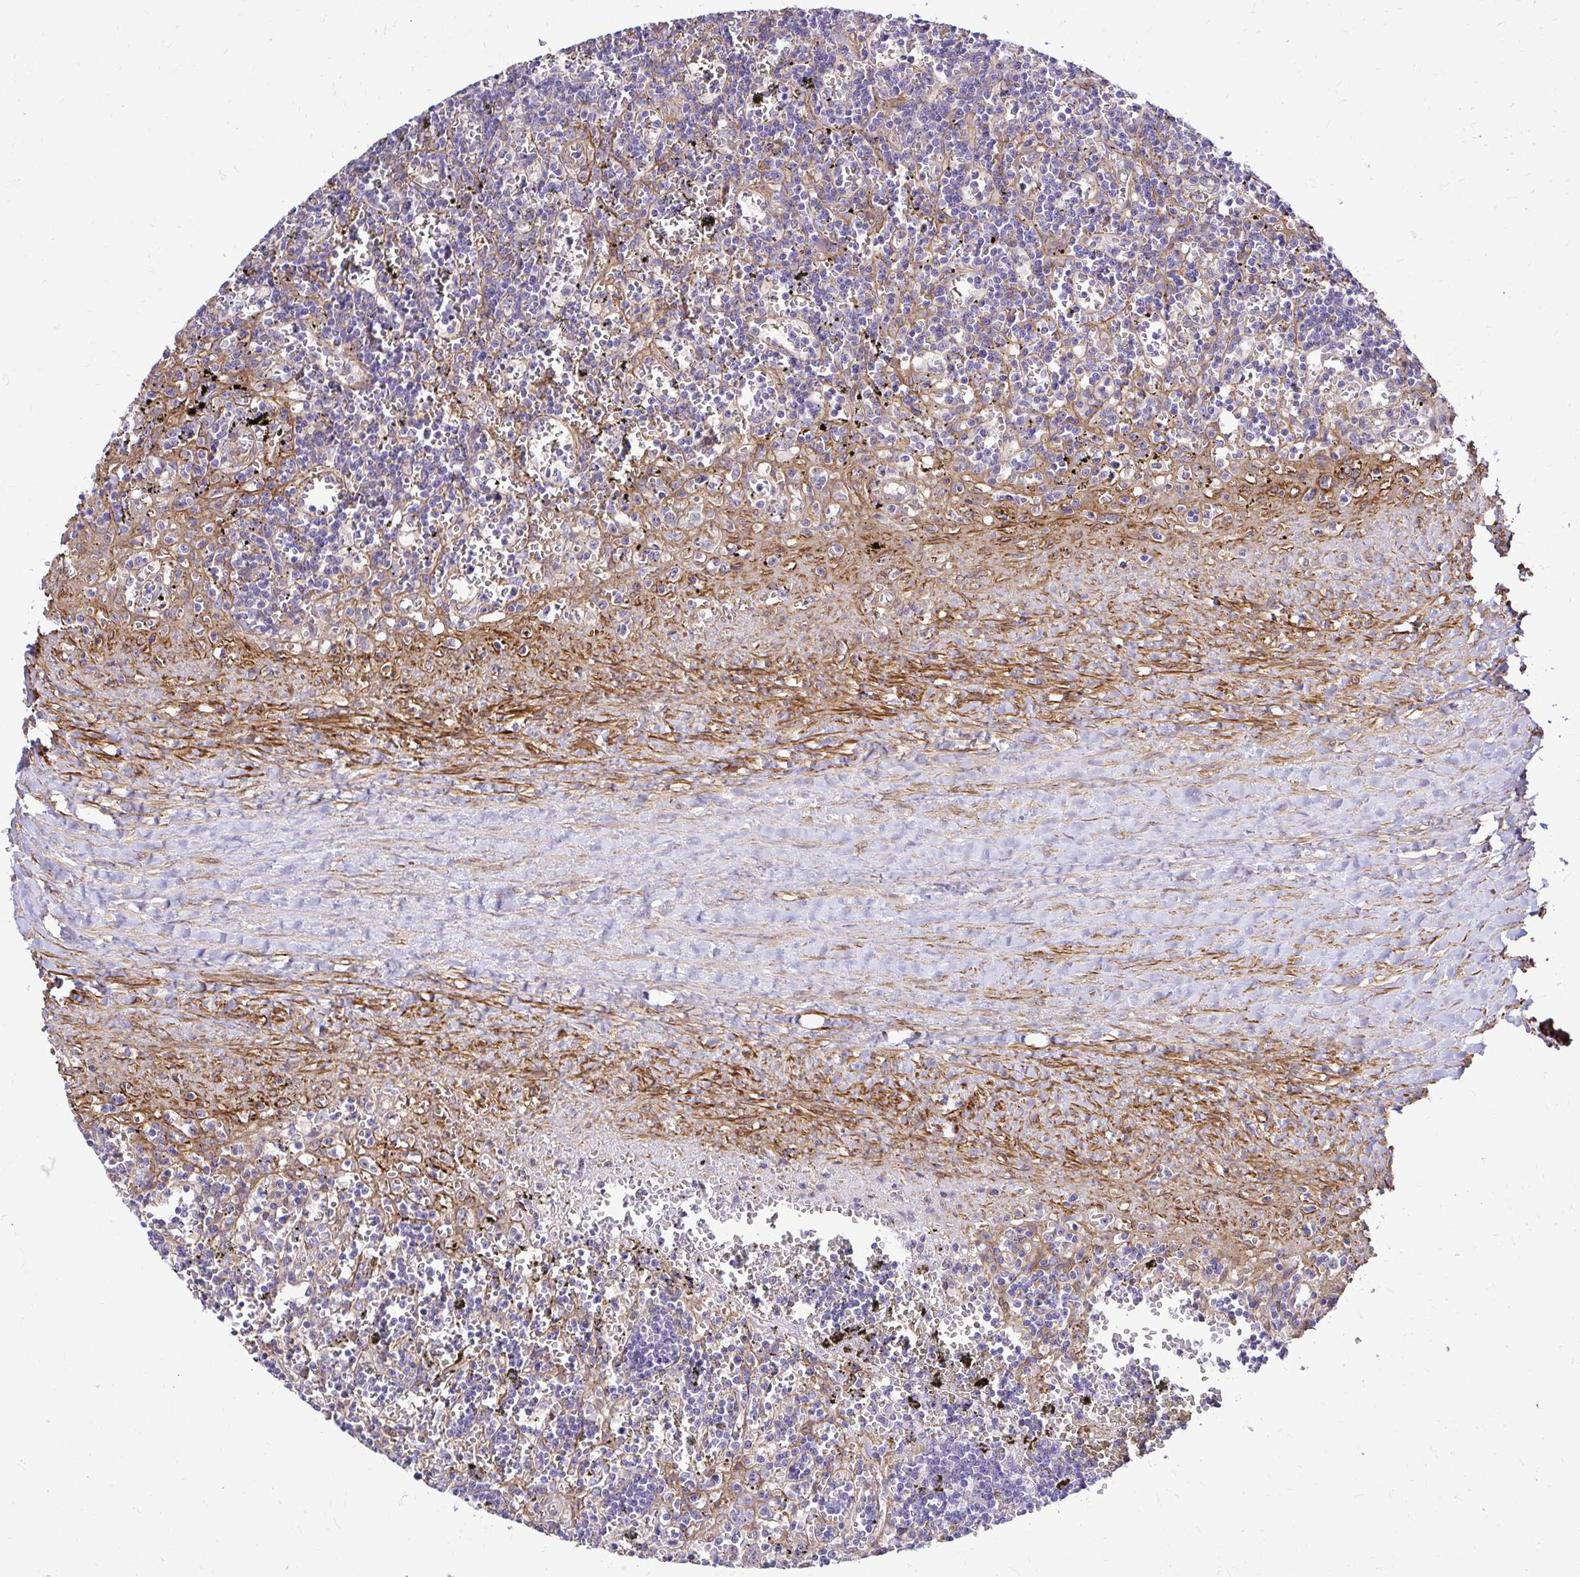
{"staining": {"intensity": "negative", "quantity": "none", "location": "none"}, "tissue": "lymphoma", "cell_type": "Tumor cells", "image_type": "cancer", "snomed": [{"axis": "morphology", "description": "Malignant lymphoma, non-Hodgkin's type, Low grade"}, {"axis": "topography", "description": "Spleen"}], "caption": "DAB (3,3'-diaminobenzidine) immunohistochemical staining of human low-grade malignant lymphoma, non-Hodgkin's type demonstrates no significant positivity in tumor cells. The staining is performed using DAB (3,3'-diaminobenzidine) brown chromogen with nuclei counter-stained in using hematoxylin.", "gene": "YAP1", "patient": {"sex": "male", "age": 60}}